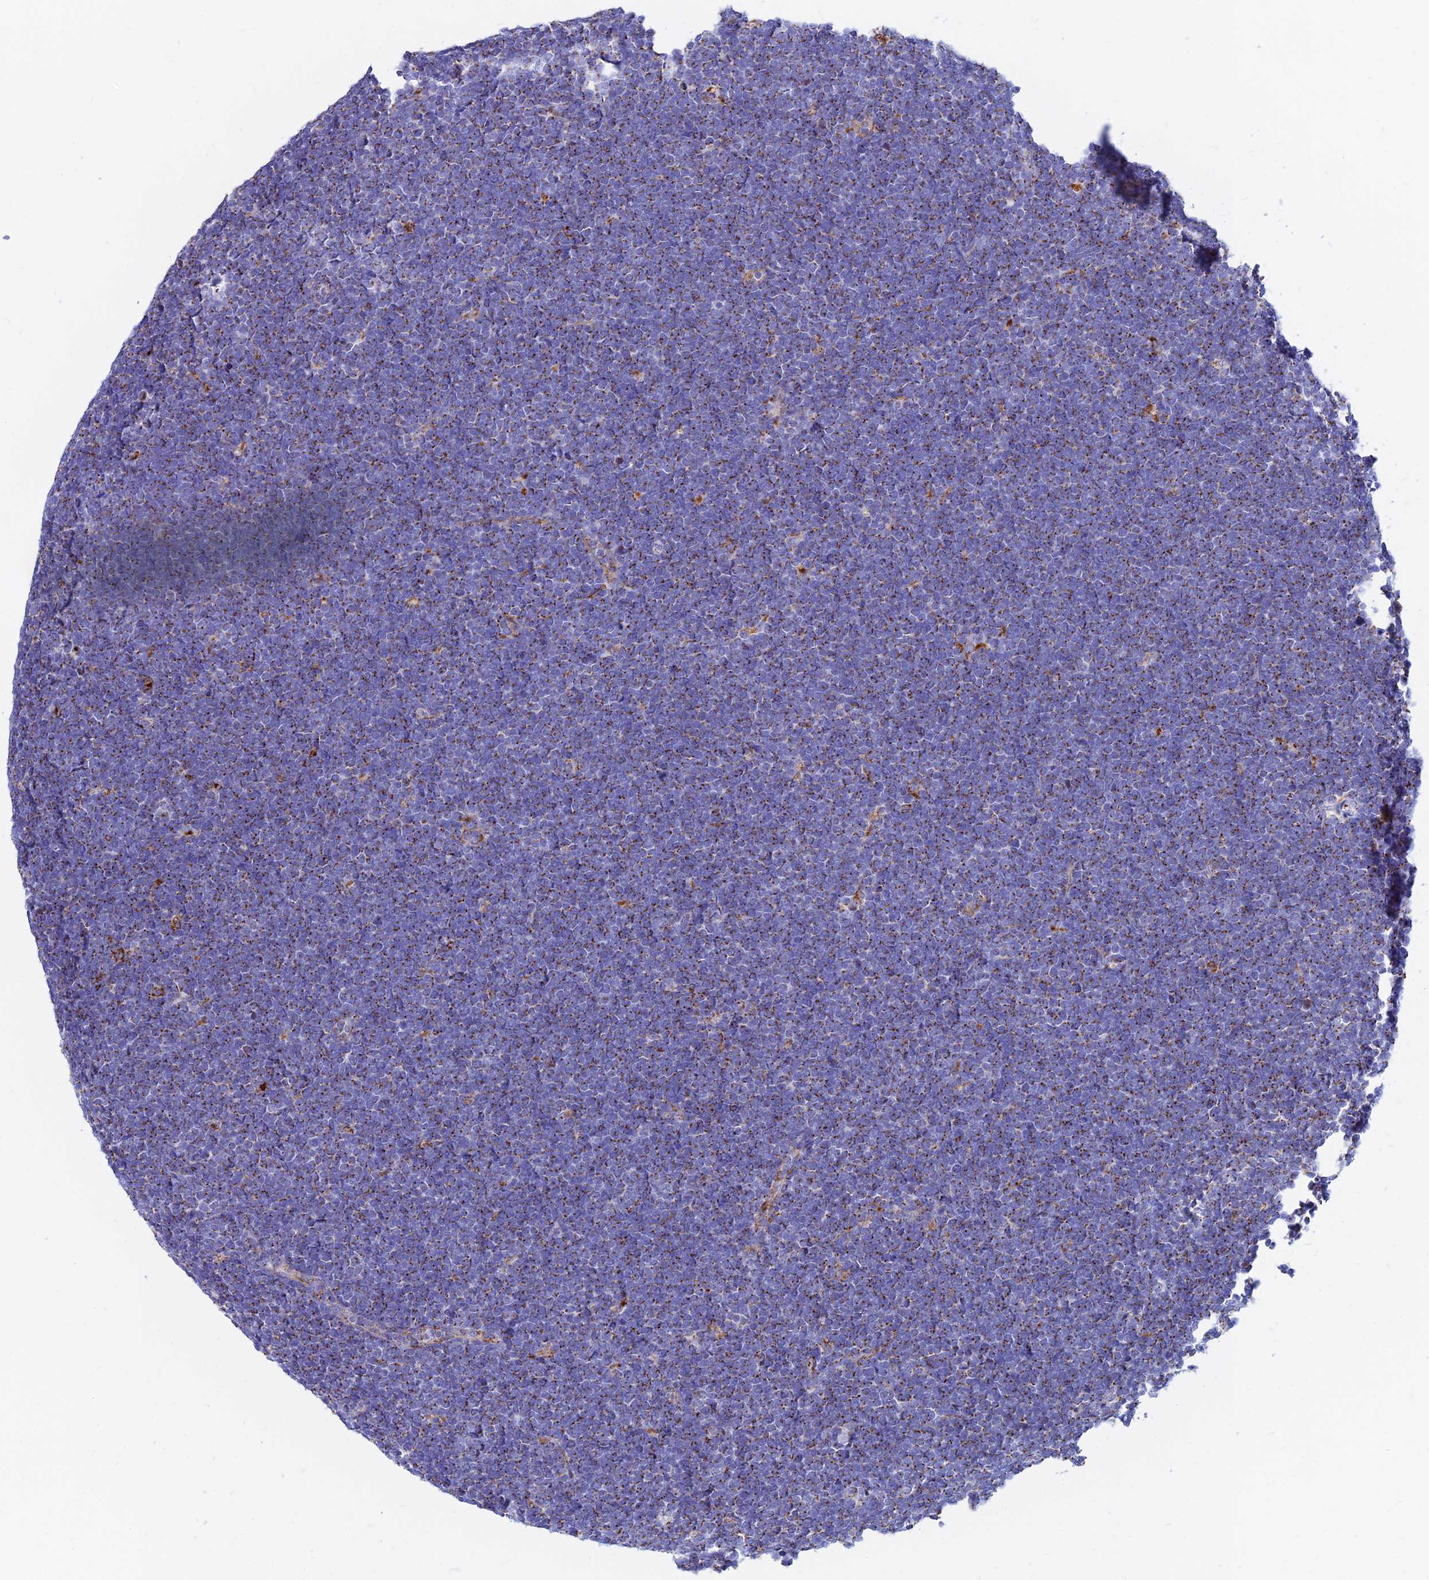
{"staining": {"intensity": "negative", "quantity": "none", "location": "none"}, "tissue": "lymphoma", "cell_type": "Tumor cells", "image_type": "cancer", "snomed": [{"axis": "morphology", "description": "Malignant lymphoma, non-Hodgkin's type, High grade"}, {"axis": "topography", "description": "Lymph node"}], "caption": "Immunohistochemical staining of malignant lymphoma, non-Hodgkin's type (high-grade) shows no significant positivity in tumor cells.", "gene": "SPNS1", "patient": {"sex": "male", "age": 13}}